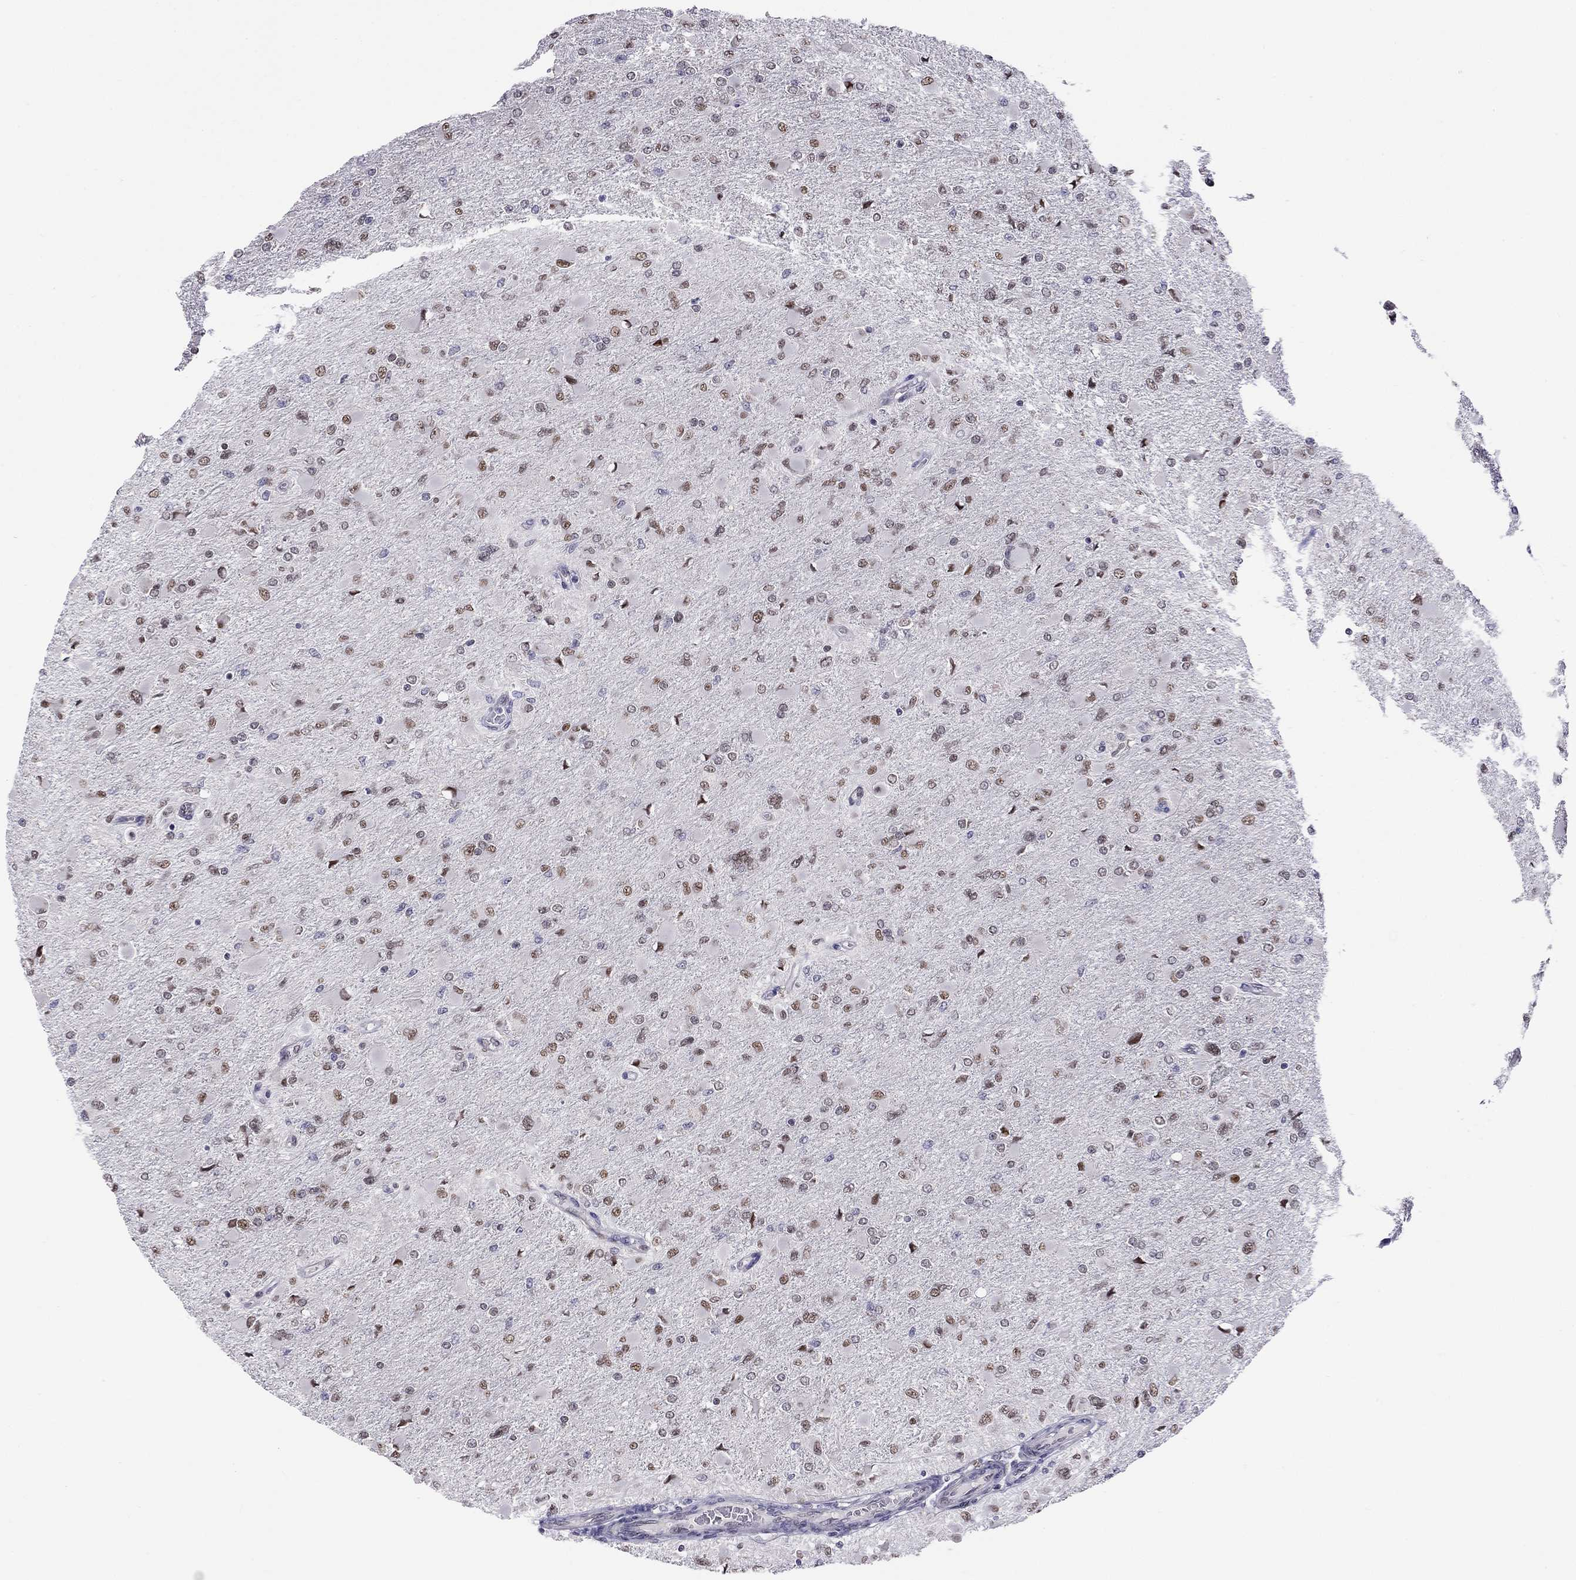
{"staining": {"intensity": "moderate", "quantity": ">75%", "location": "nuclear"}, "tissue": "glioma", "cell_type": "Tumor cells", "image_type": "cancer", "snomed": [{"axis": "morphology", "description": "Glioma, malignant, High grade"}, {"axis": "topography", "description": "Cerebral cortex"}], "caption": "Protein expression by immunohistochemistry exhibits moderate nuclear expression in about >75% of tumor cells in glioma.", "gene": "HES5", "patient": {"sex": "female", "age": 36}}